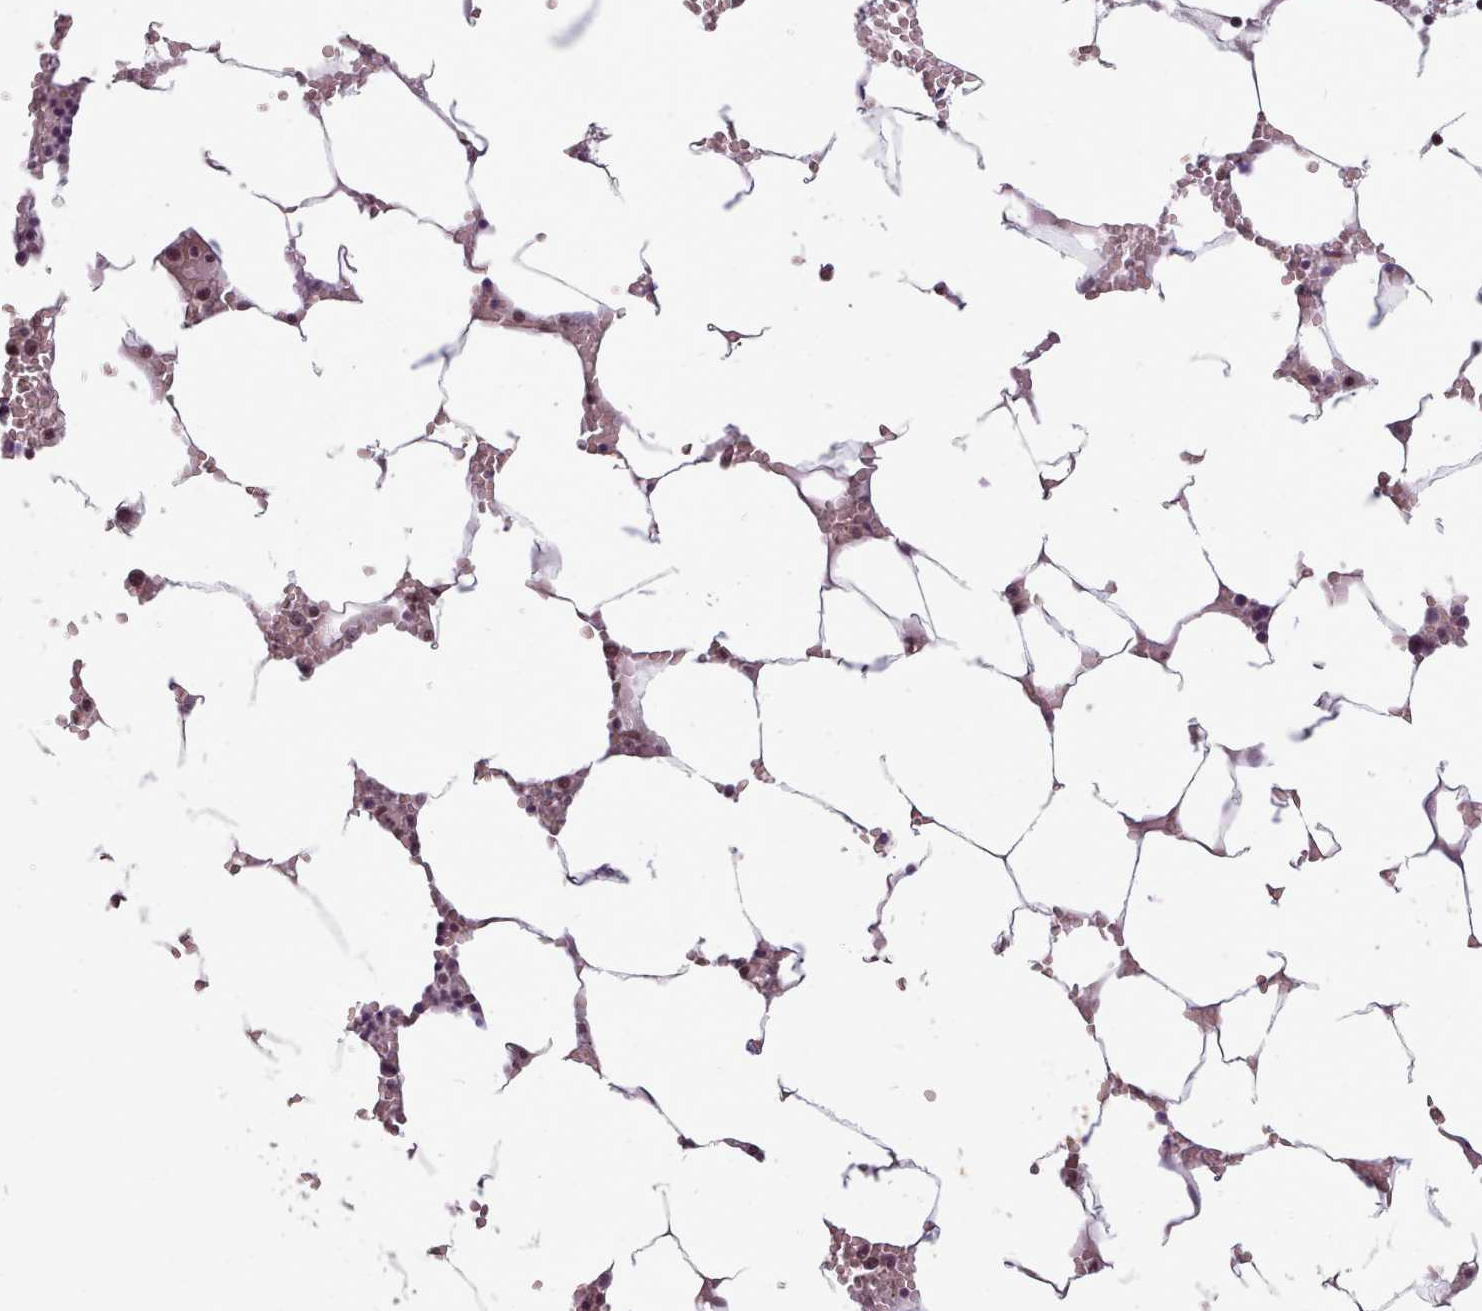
{"staining": {"intensity": "moderate", "quantity": "<25%", "location": "nuclear"}, "tissue": "bone marrow", "cell_type": "Hematopoietic cells", "image_type": "normal", "snomed": [{"axis": "morphology", "description": "Normal tissue, NOS"}, {"axis": "topography", "description": "Bone marrow"}], "caption": "Protein staining displays moderate nuclear positivity in about <25% of hematopoietic cells in unremarkable bone marrow. (DAB (3,3'-diaminobenzidine) = brown stain, brightfield microscopy at high magnification).", "gene": "SRSF9", "patient": {"sex": "male", "age": 70}}